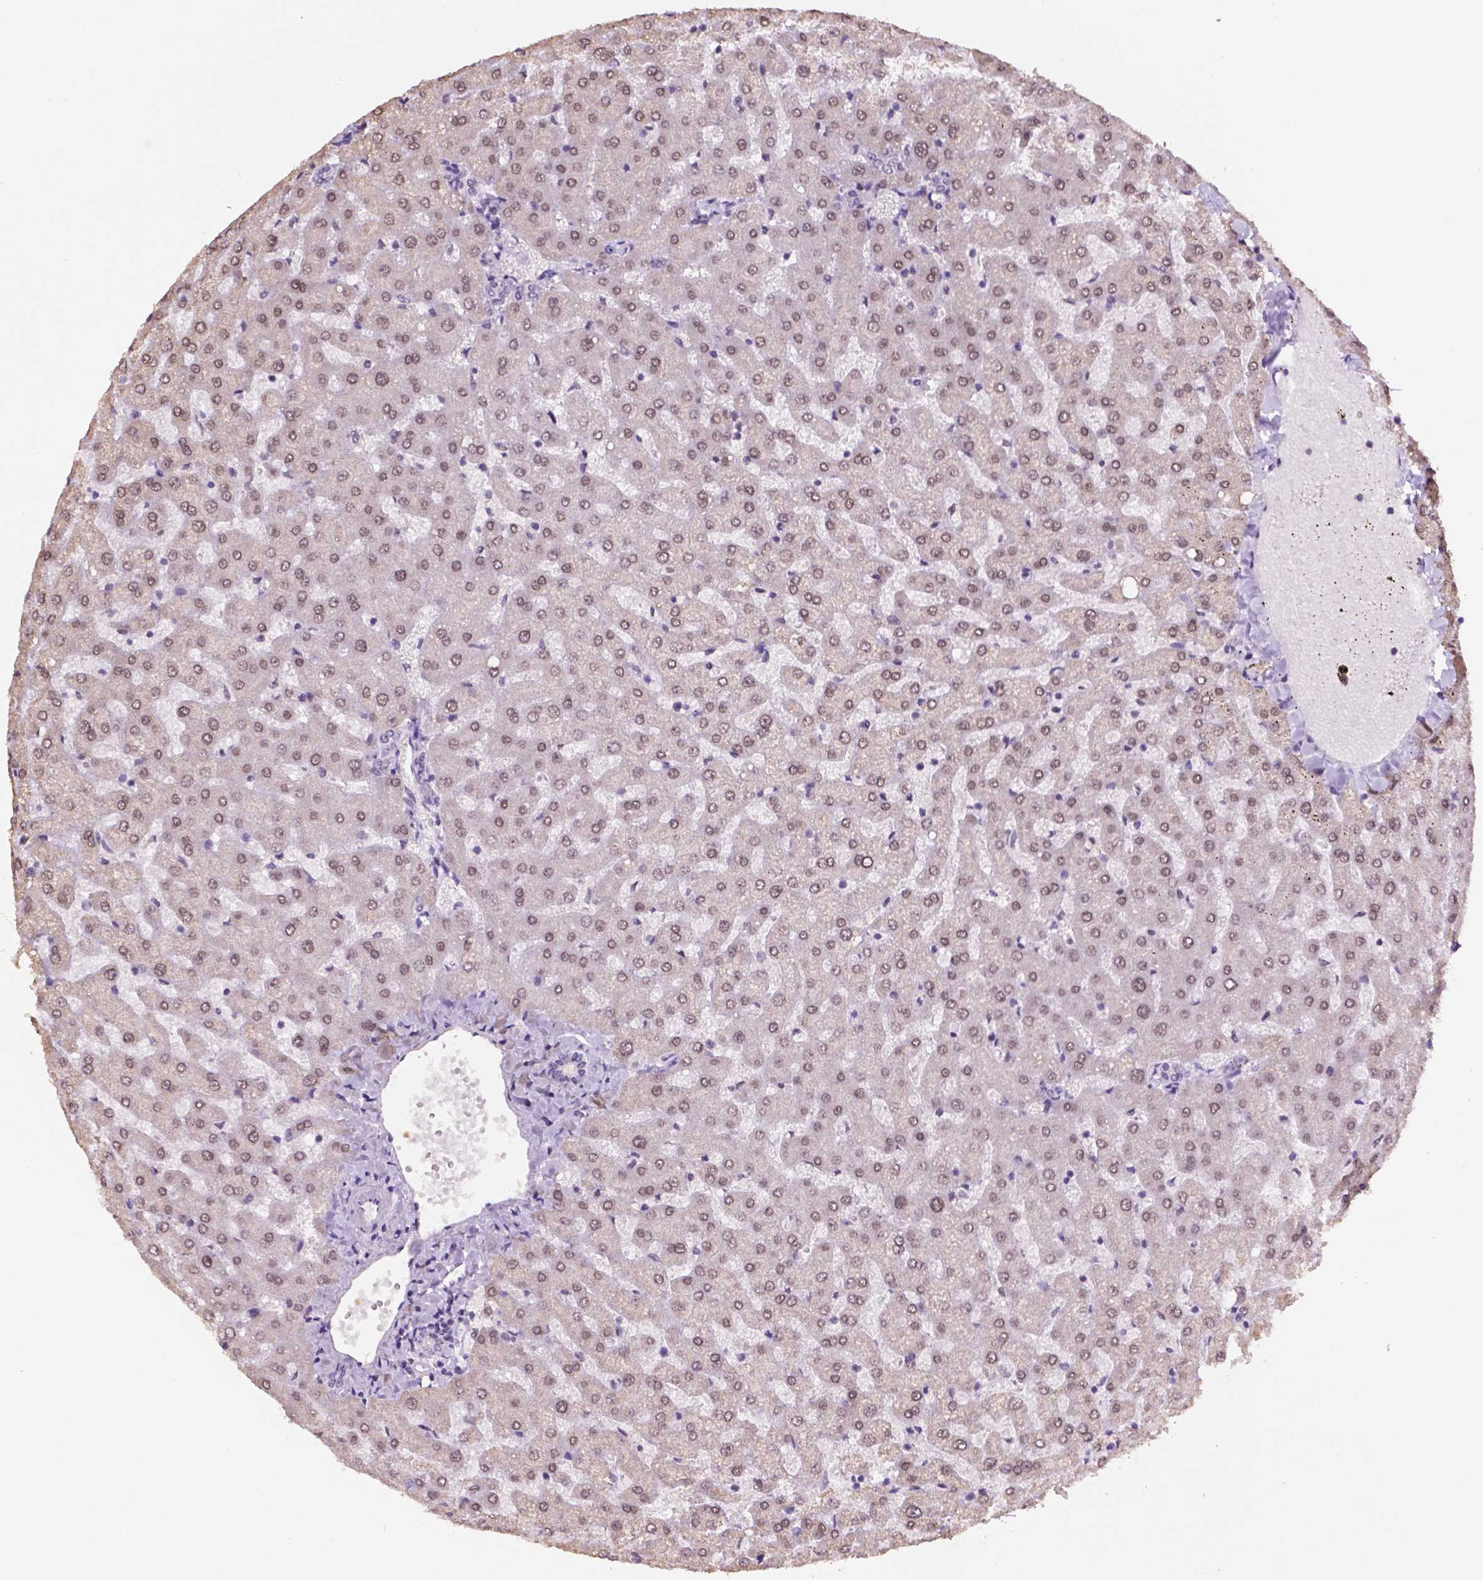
{"staining": {"intensity": "negative", "quantity": "none", "location": "none"}, "tissue": "liver", "cell_type": "Cholangiocytes", "image_type": "normal", "snomed": [{"axis": "morphology", "description": "Normal tissue, NOS"}, {"axis": "topography", "description": "Liver"}], "caption": "This is an immunohistochemistry photomicrograph of normal liver. There is no expression in cholangiocytes.", "gene": "PTPN6", "patient": {"sex": "female", "age": 50}}